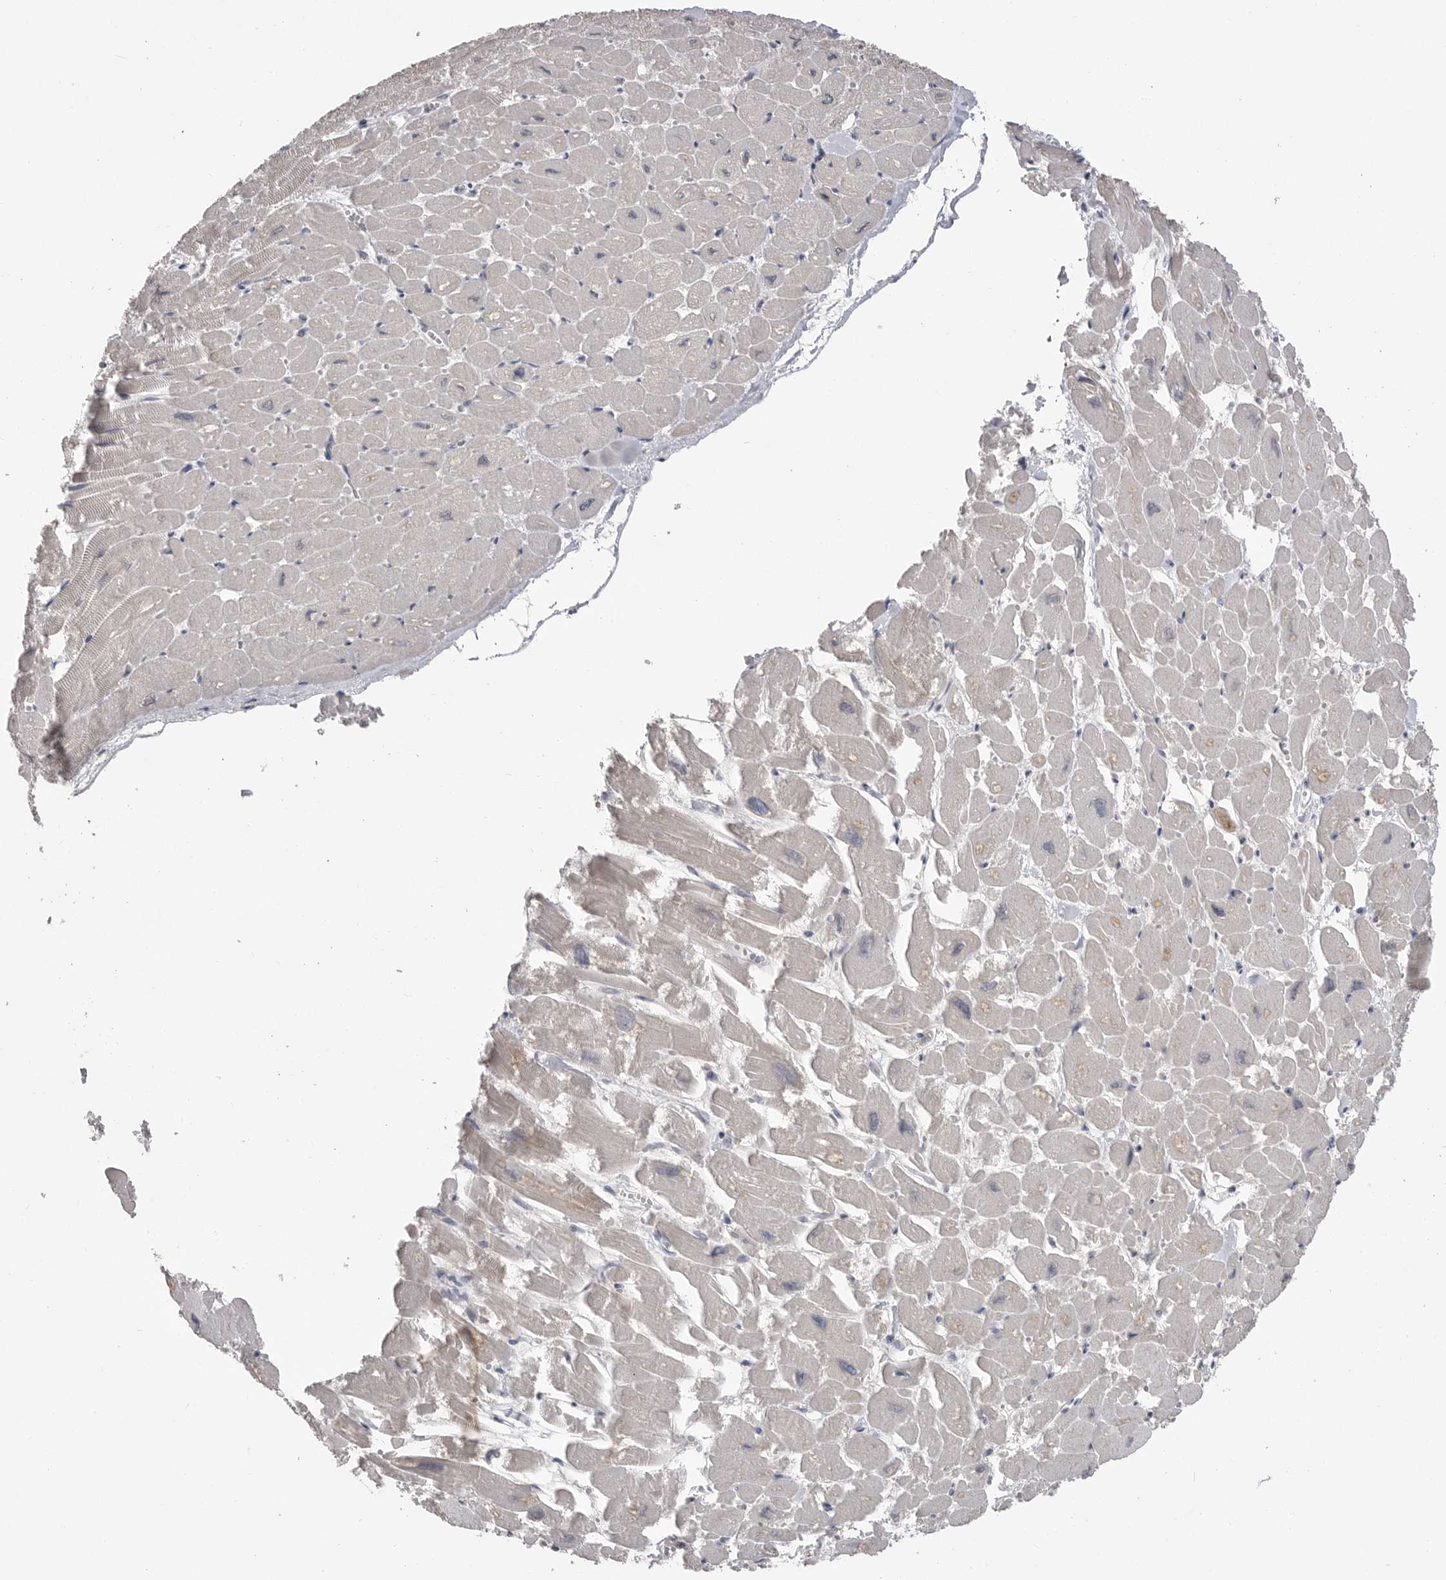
{"staining": {"intensity": "negative", "quantity": "none", "location": "none"}, "tissue": "heart muscle", "cell_type": "Cardiomyocytes", "image_type": "normal", "snomed": [{"axis": "morphology", "description": "Normal tissue, NOS"}, {"axis": "topography", "description": "Heart"}], "caption": "Image shows no protein staining in cardiomyocytes of unremarkable heart muscle. (Immunohistochemistry, brightfield microscopy, high magnification).", "gene": "PLEKHF1", "patient": {"sex": "male", "age": 54}}